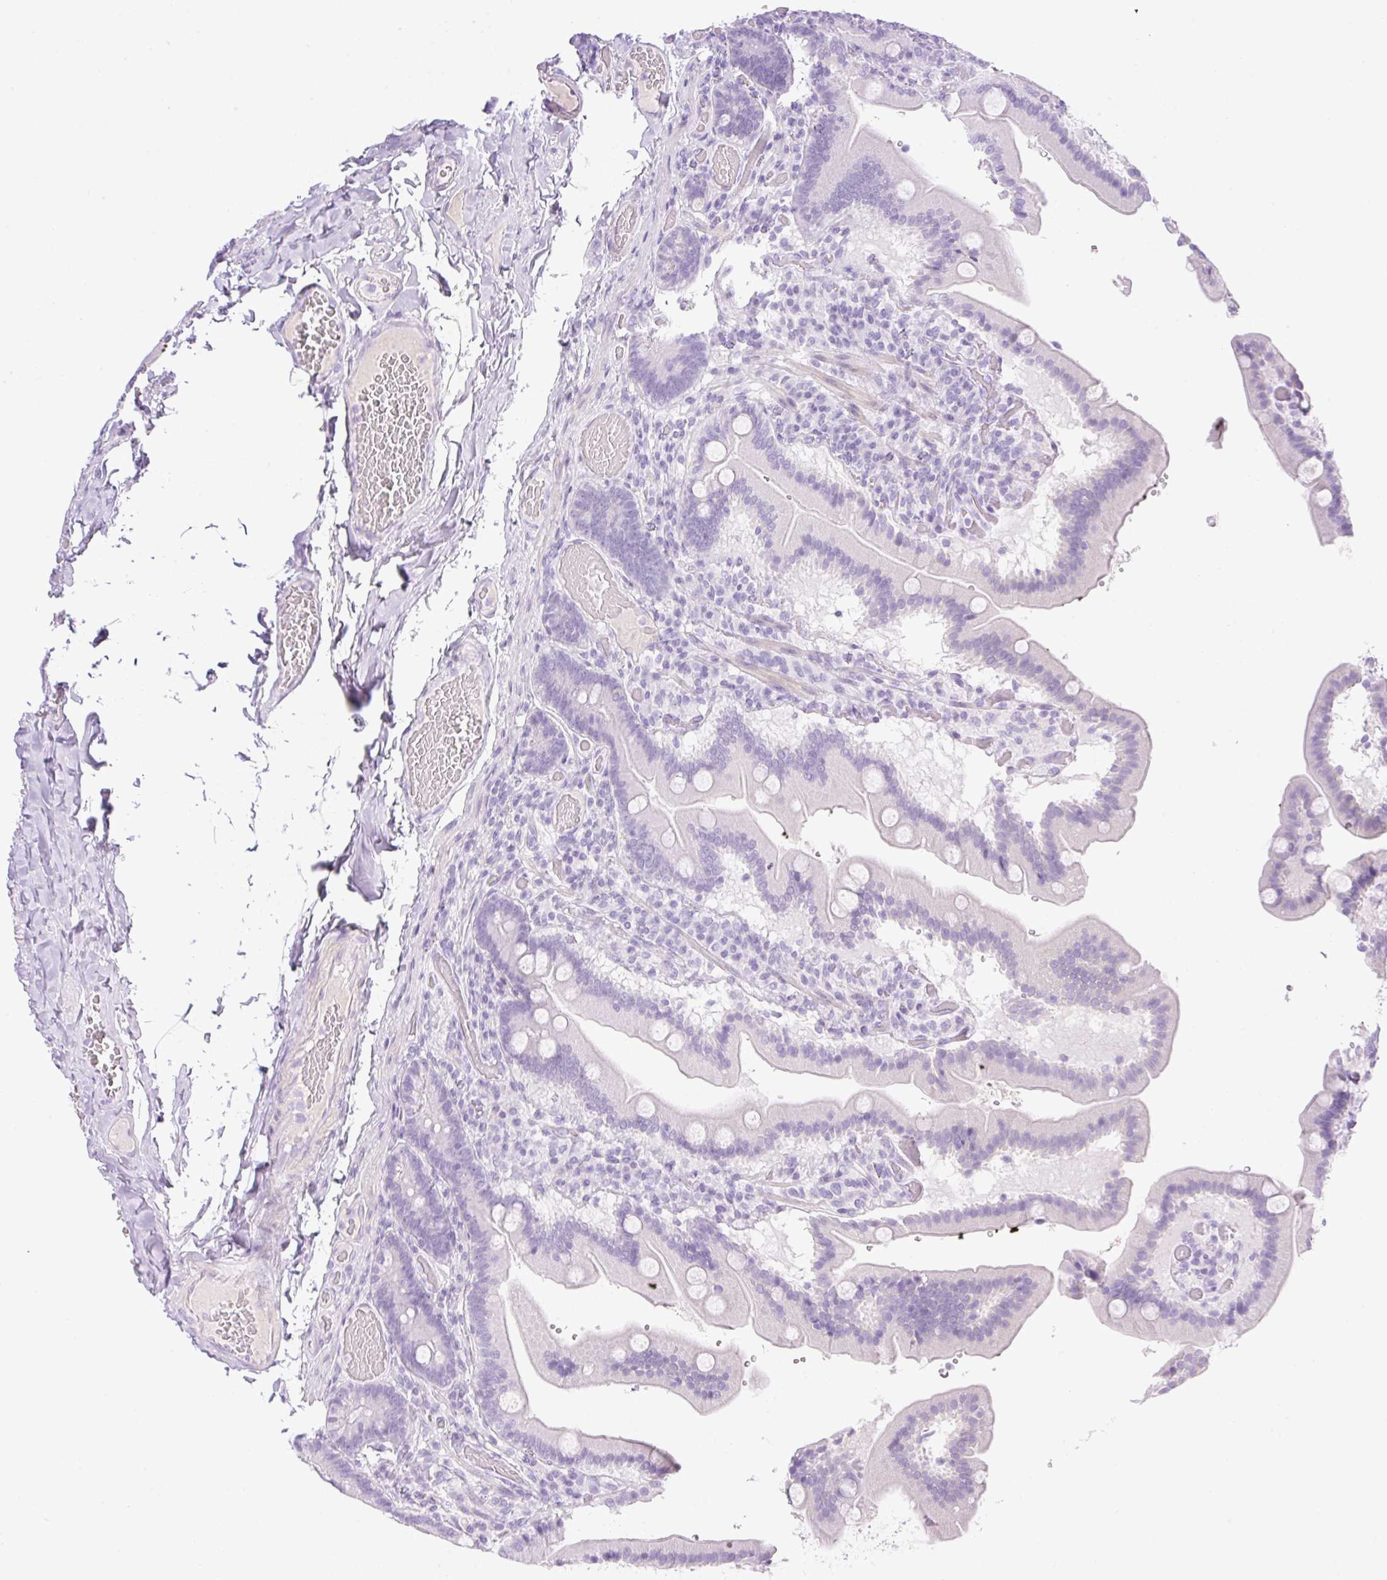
{"staining": {"intensity": "negative", "quantity": "none", "location": "none"}, "tissue": "duodenum", "cell_type": "Glandular cells", "image_type": "normal", "snomed": [{"axis": "morphology", "description": "Normal tissue, NOS"}, {"axis": "topography", "description": "Duodenum"}], "caption": "Immunohistochemistry (IHC) histopathology image of normal duodenum: duodenum stained with DAB reveals no significant protein expression in glandular cells. (DAB (3,3'-diaminobenzidine) IHC visualized using brightfield microscopy, high magnification).", "gene": "PALM3", "patient": {"sex": "female", "age": 62}}